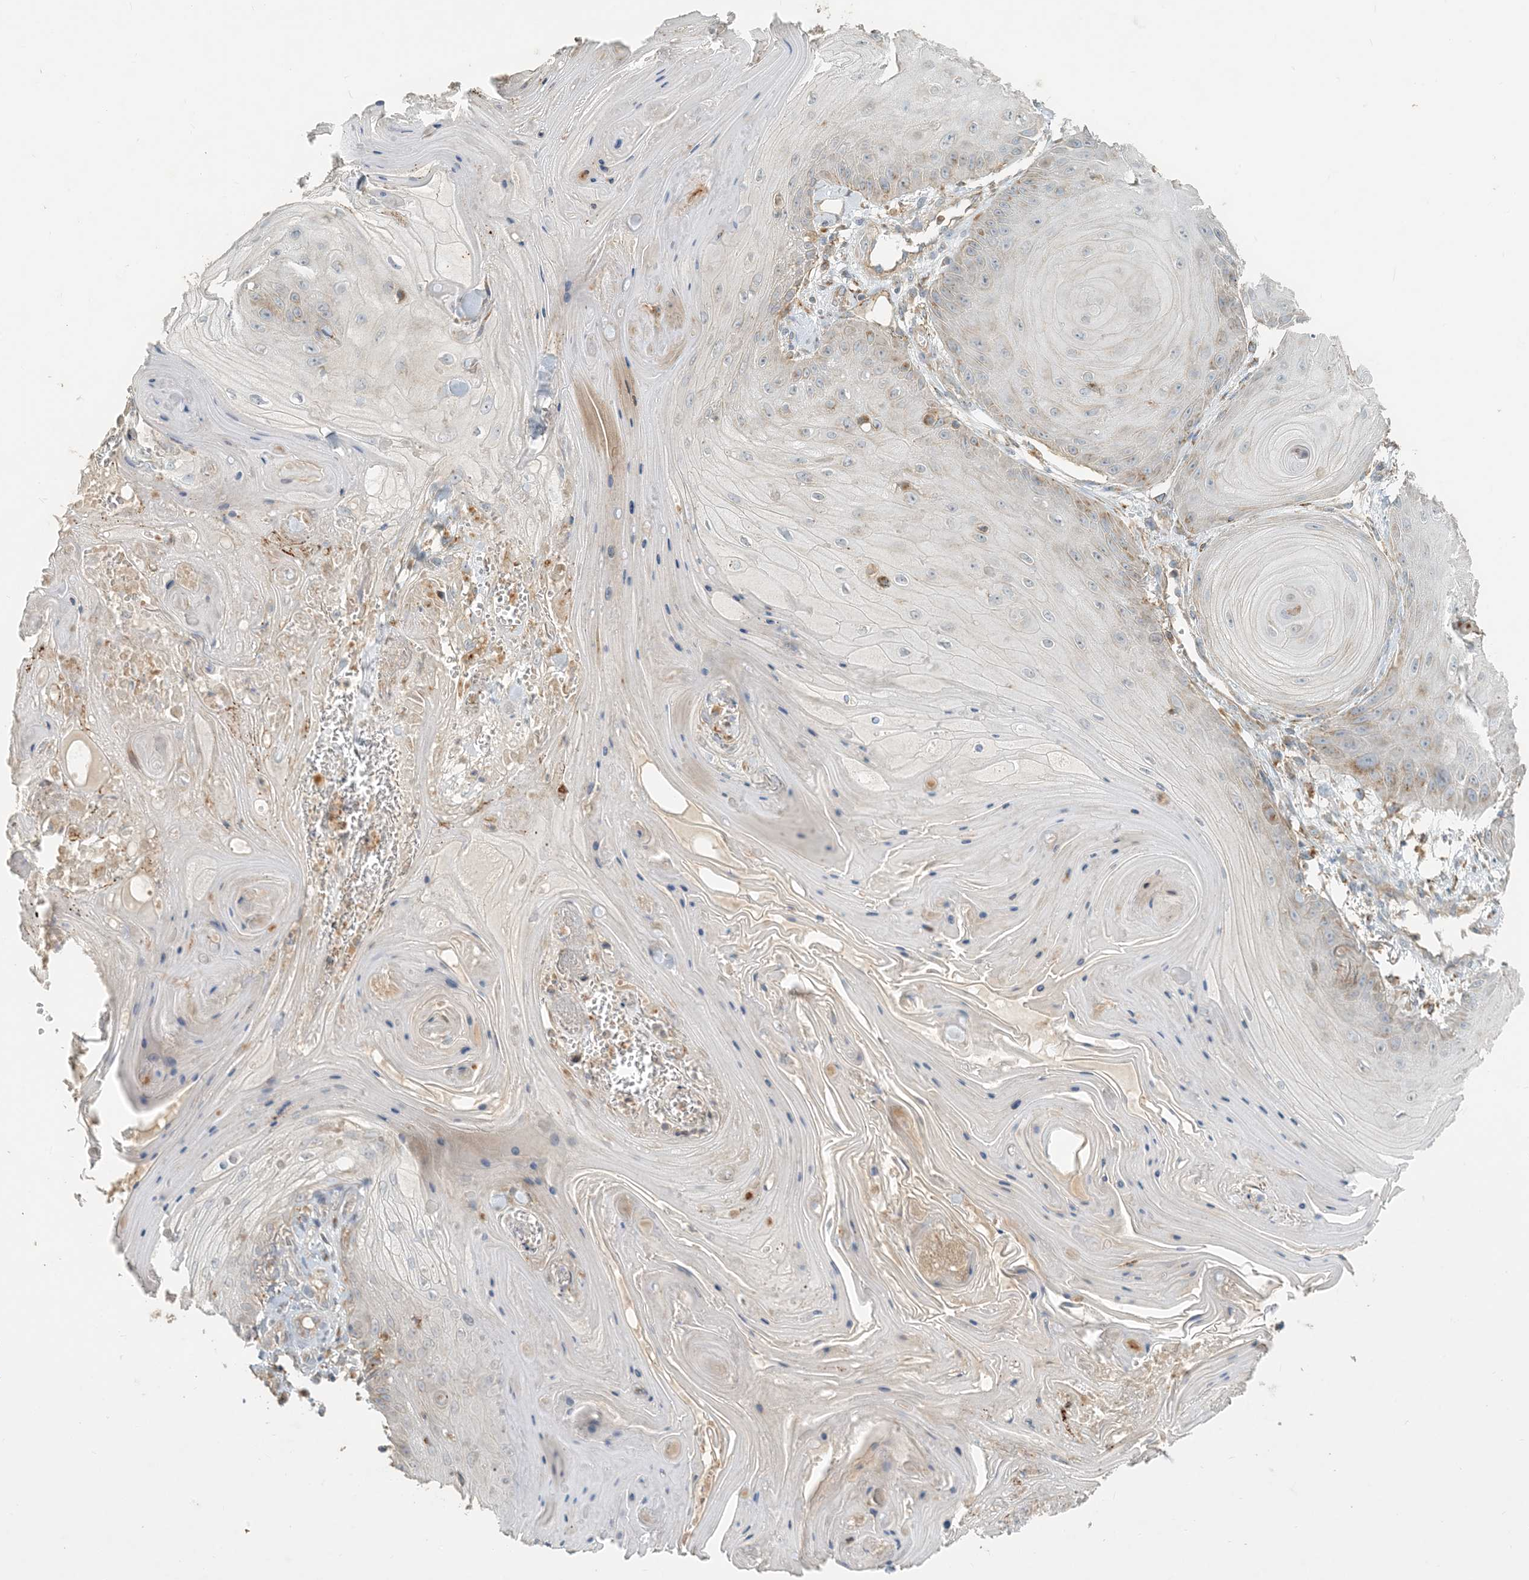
{"staining": {"intensity": "weak", "quantity": "25%-75%", "location": "cytoplasmic/membranous"}, "tissue": "skin cancer", "cell_type": "Tumor cells", "image_type": "cancer", "snomed": [{"axis": "morphology", "description": "Squamous cell carcinoma, NOS"}, {"axis": "topography", "description": "Skin"}], "caption": "Tumor cells demonstrate low levels of weak cytoplasmic/membranous staining in about 25%-75% of cells in skin squamous cell carcinoma. The staining was performed using DAB (3,3'-diaminobenzidine), with brown indicating positive protein expression. Nuclei are stained blue with hematoxylin.", "gene": "SPPL2A", "patient": {"sex": "male", "age": 74}}